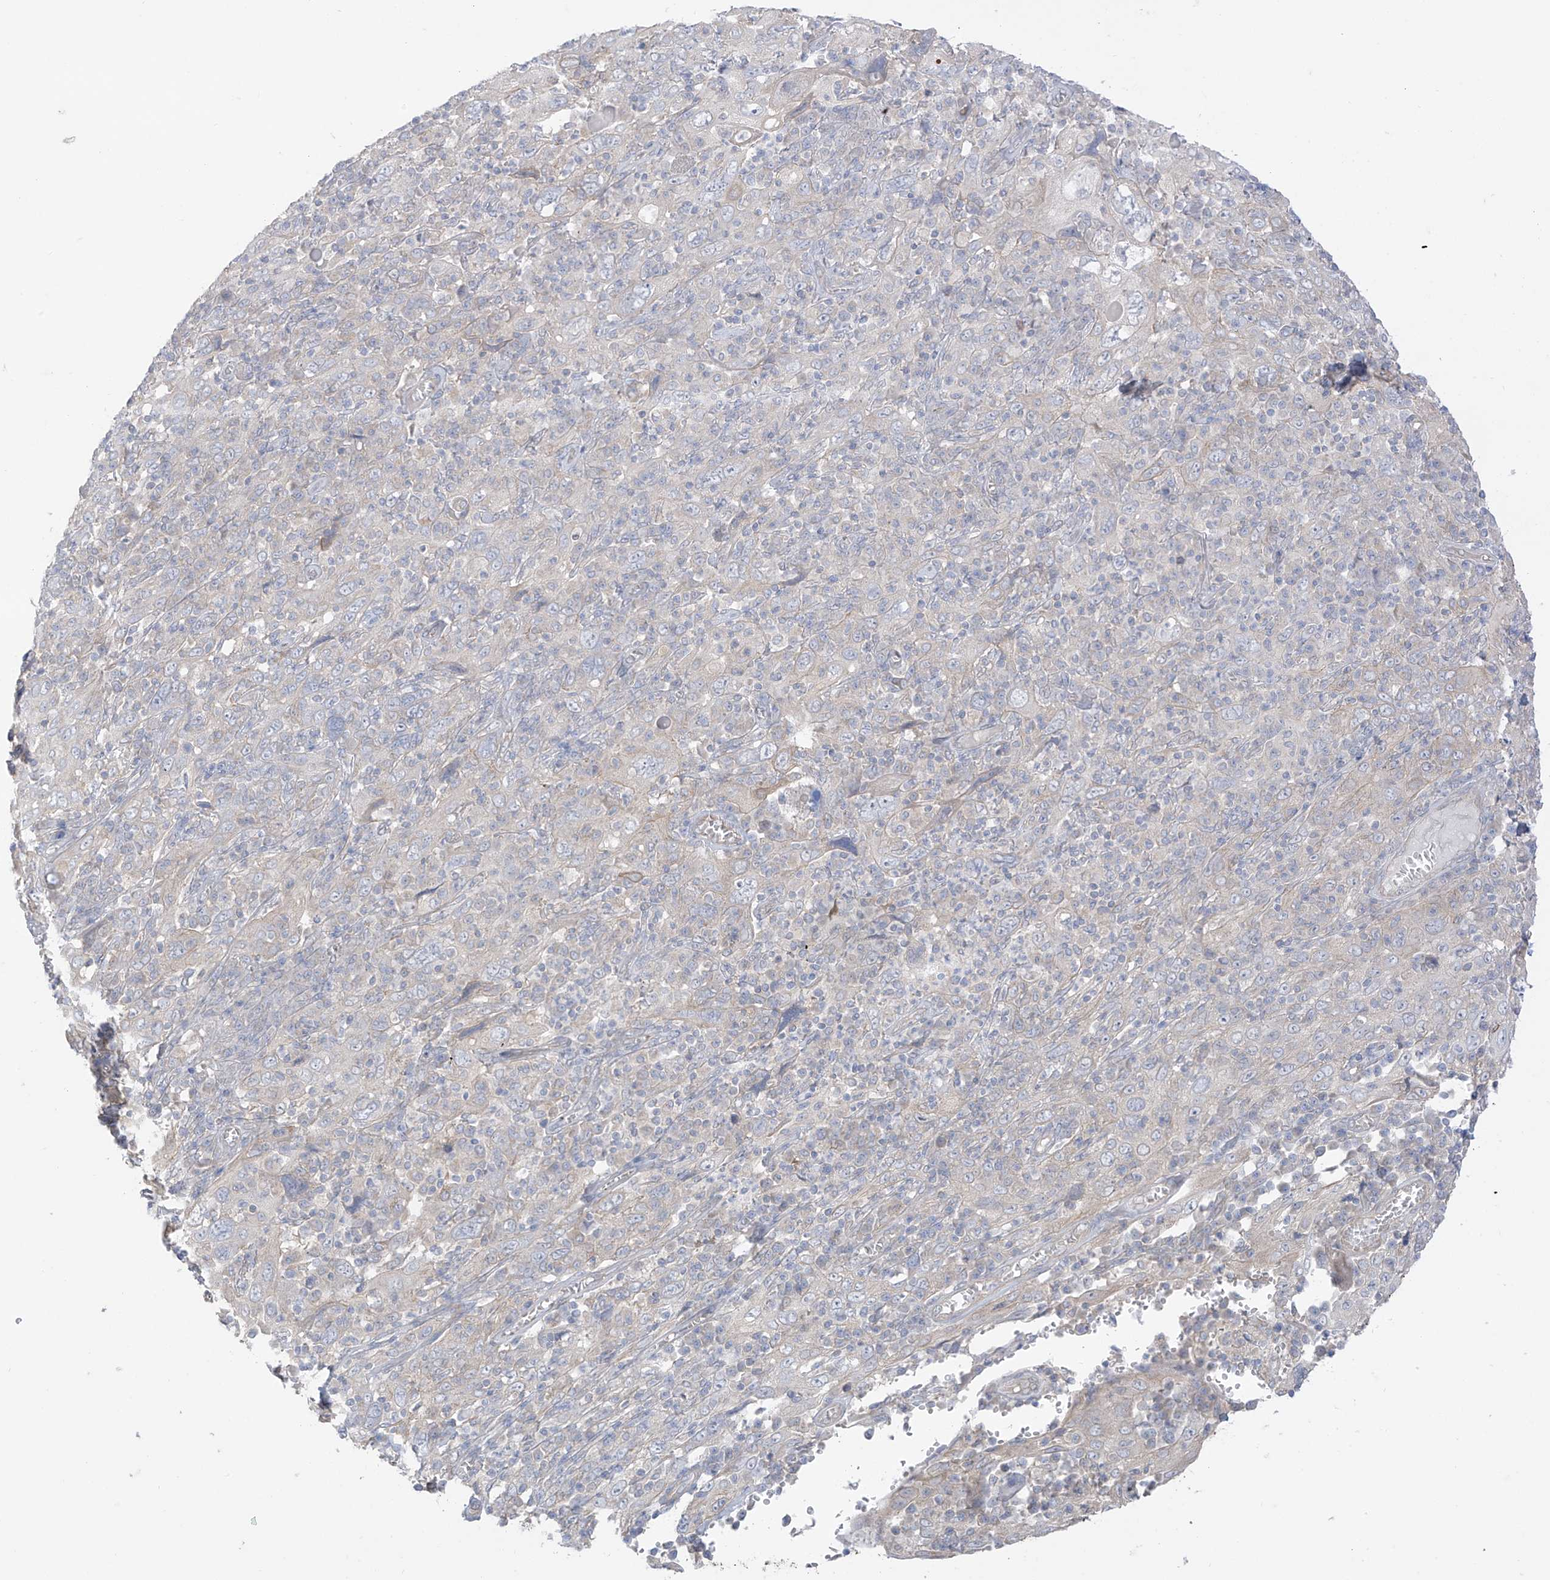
{"staining": {"intensity": "negative", "quantity": "none", "location": "none"}, "tissue": "cervical cancer", "cell_type": "Tumor cells", "image_type": "cancer", "snomed": [{"axis": "morphology", "description": "Squamous cell carcinoma, NOS"}, {"axis": "topography", "description": "Cervix"}], "caption": "DAB immunohistochemical staining of cervical cancer exhibits no significant expression in tumor cells. (DAB immunohistochemistry (IHC) with hematoxylin counter stain).", "gene": "EIPR1", "patient": {"sex": "female", "age": 46}}